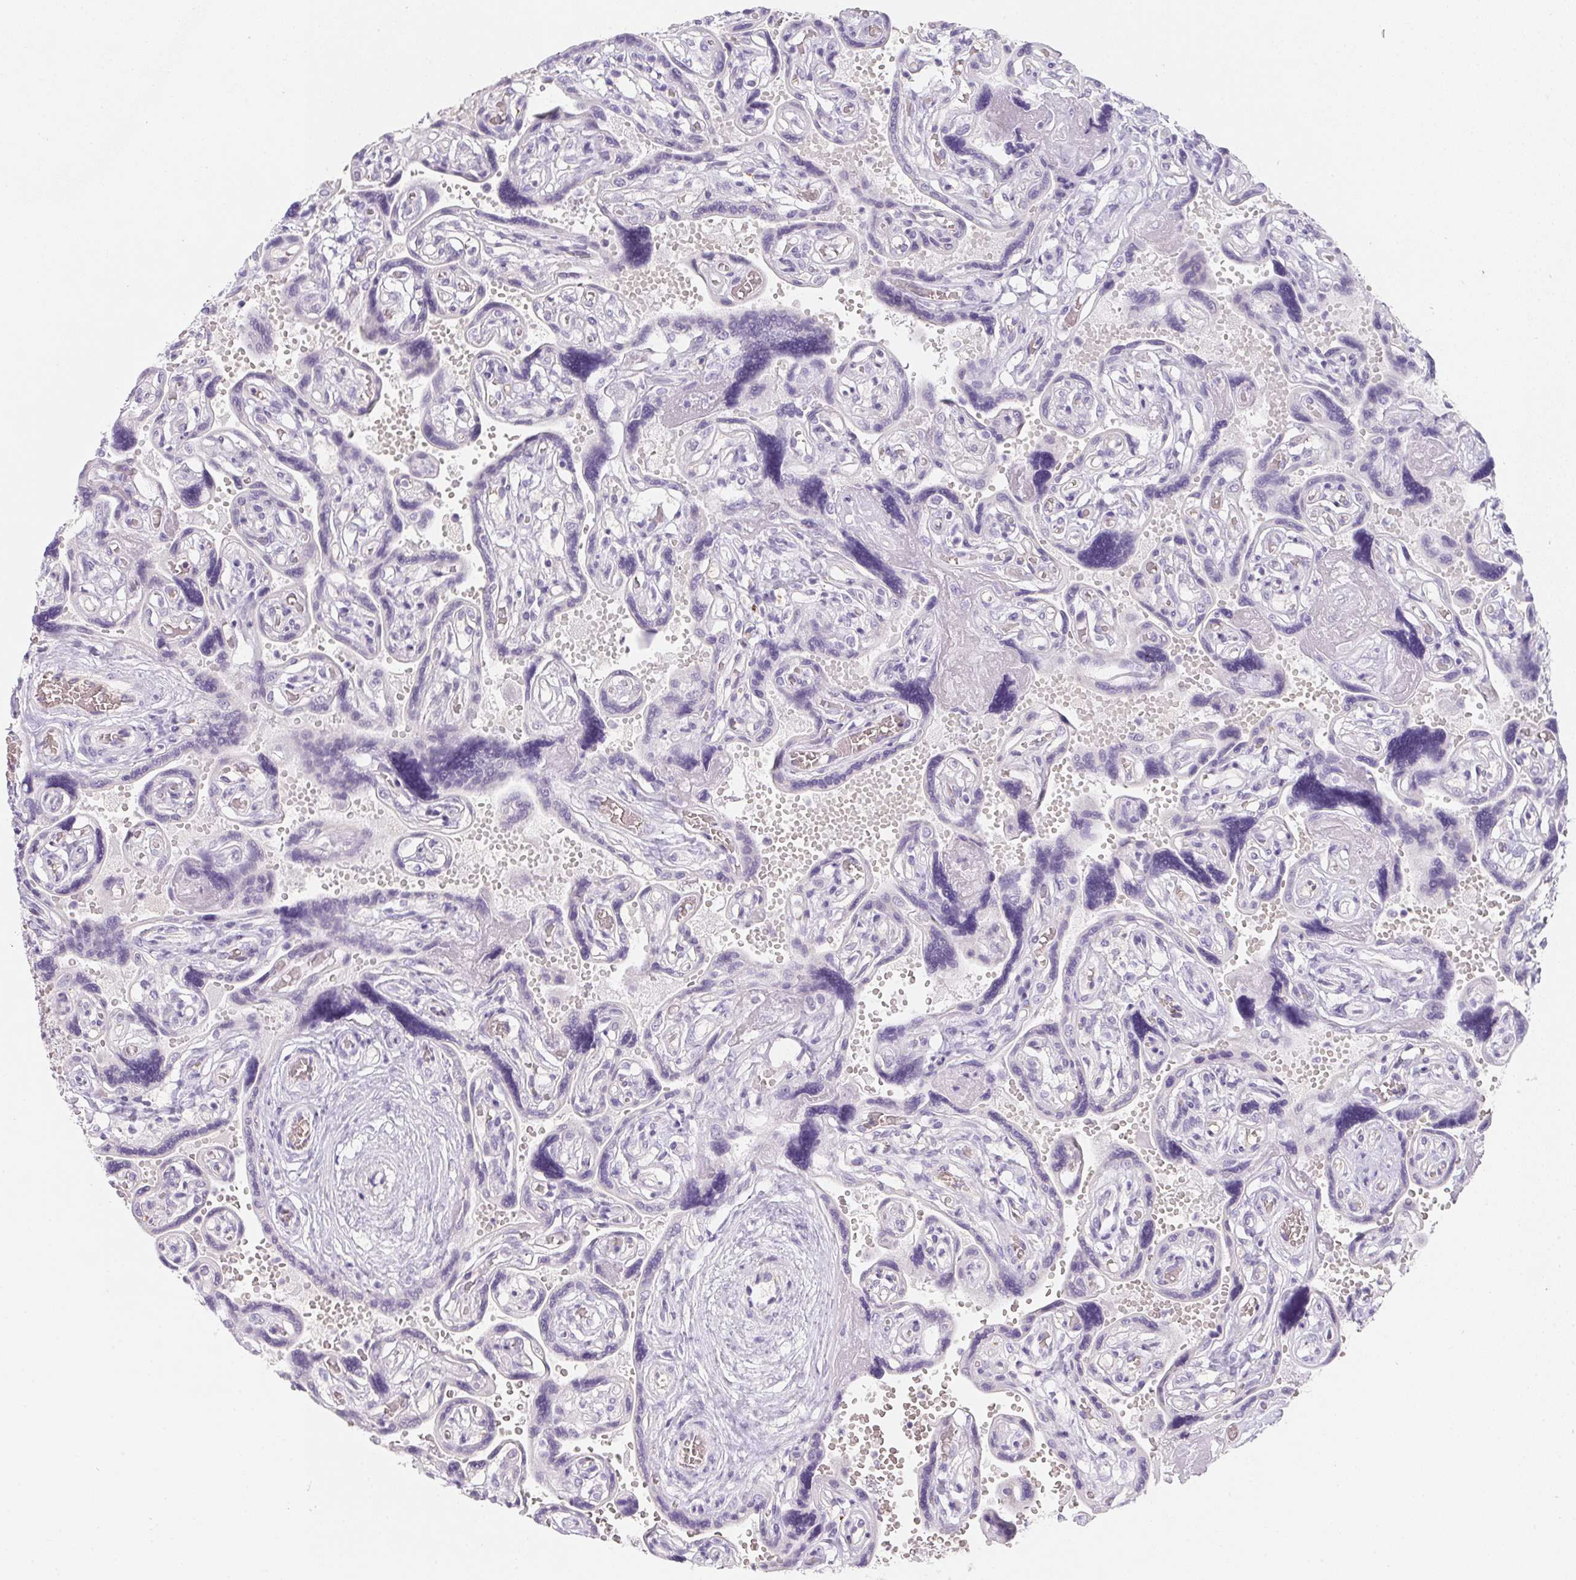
{"staining": {"intensity": "negative", "quantity": "none", "location": "none"}, "tissue": "placenta", "cell_type": "Decidual cells", "image_type": "normal", "snomed": [{"axis": "morphology", "description": "Normal tissue, NOS"}, {"axis": "topography", "description": "Placenta"}], "caption": "Image shows no significant protein expression in decidual cells of benign placenta. (Brightfield microscopy of DAB (3,3'-diaminobenzidine) immunohistochemistry at high magnification).", "gene": "DCD", "patient": {"sex": "female", "age": 32}}